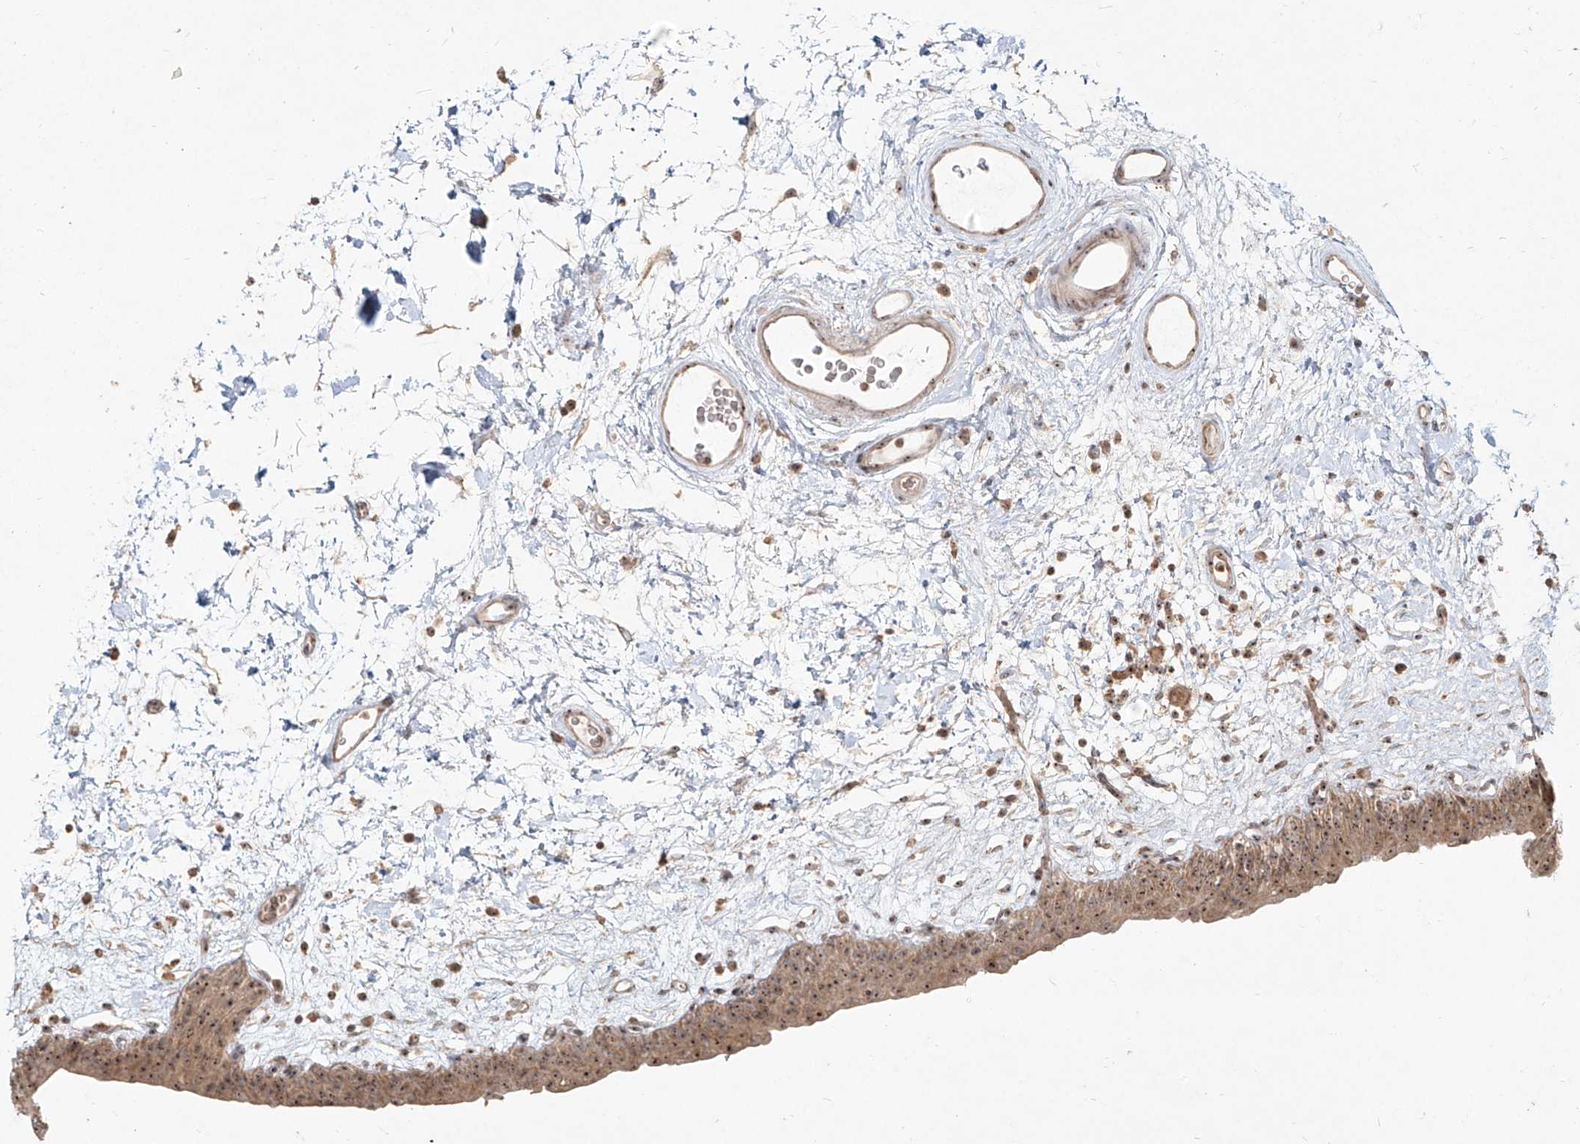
{"staining": {"intensity": "moderate", "quantity": ">75%", "location": "cytoplasmic/membranous,nuclear"}, "tissue": "urinary bladder", "cell_type": "Urothelial cells", "image_type": "normal", "snomed": [{"axis": "morphology", "description": "Normal tissue, NOS"}, {"axis": "topography", "description": "Urinary bladder"}], "caption": "The immunohistochemical stain highlights moderate cytoplasmic/membranous,nuclear expression in urothelial cells of unremarkable urinary bladder. Nuclei are stained in blue.", "gene": "BYSL", "patient": {"sex": "male", "age": 83}}